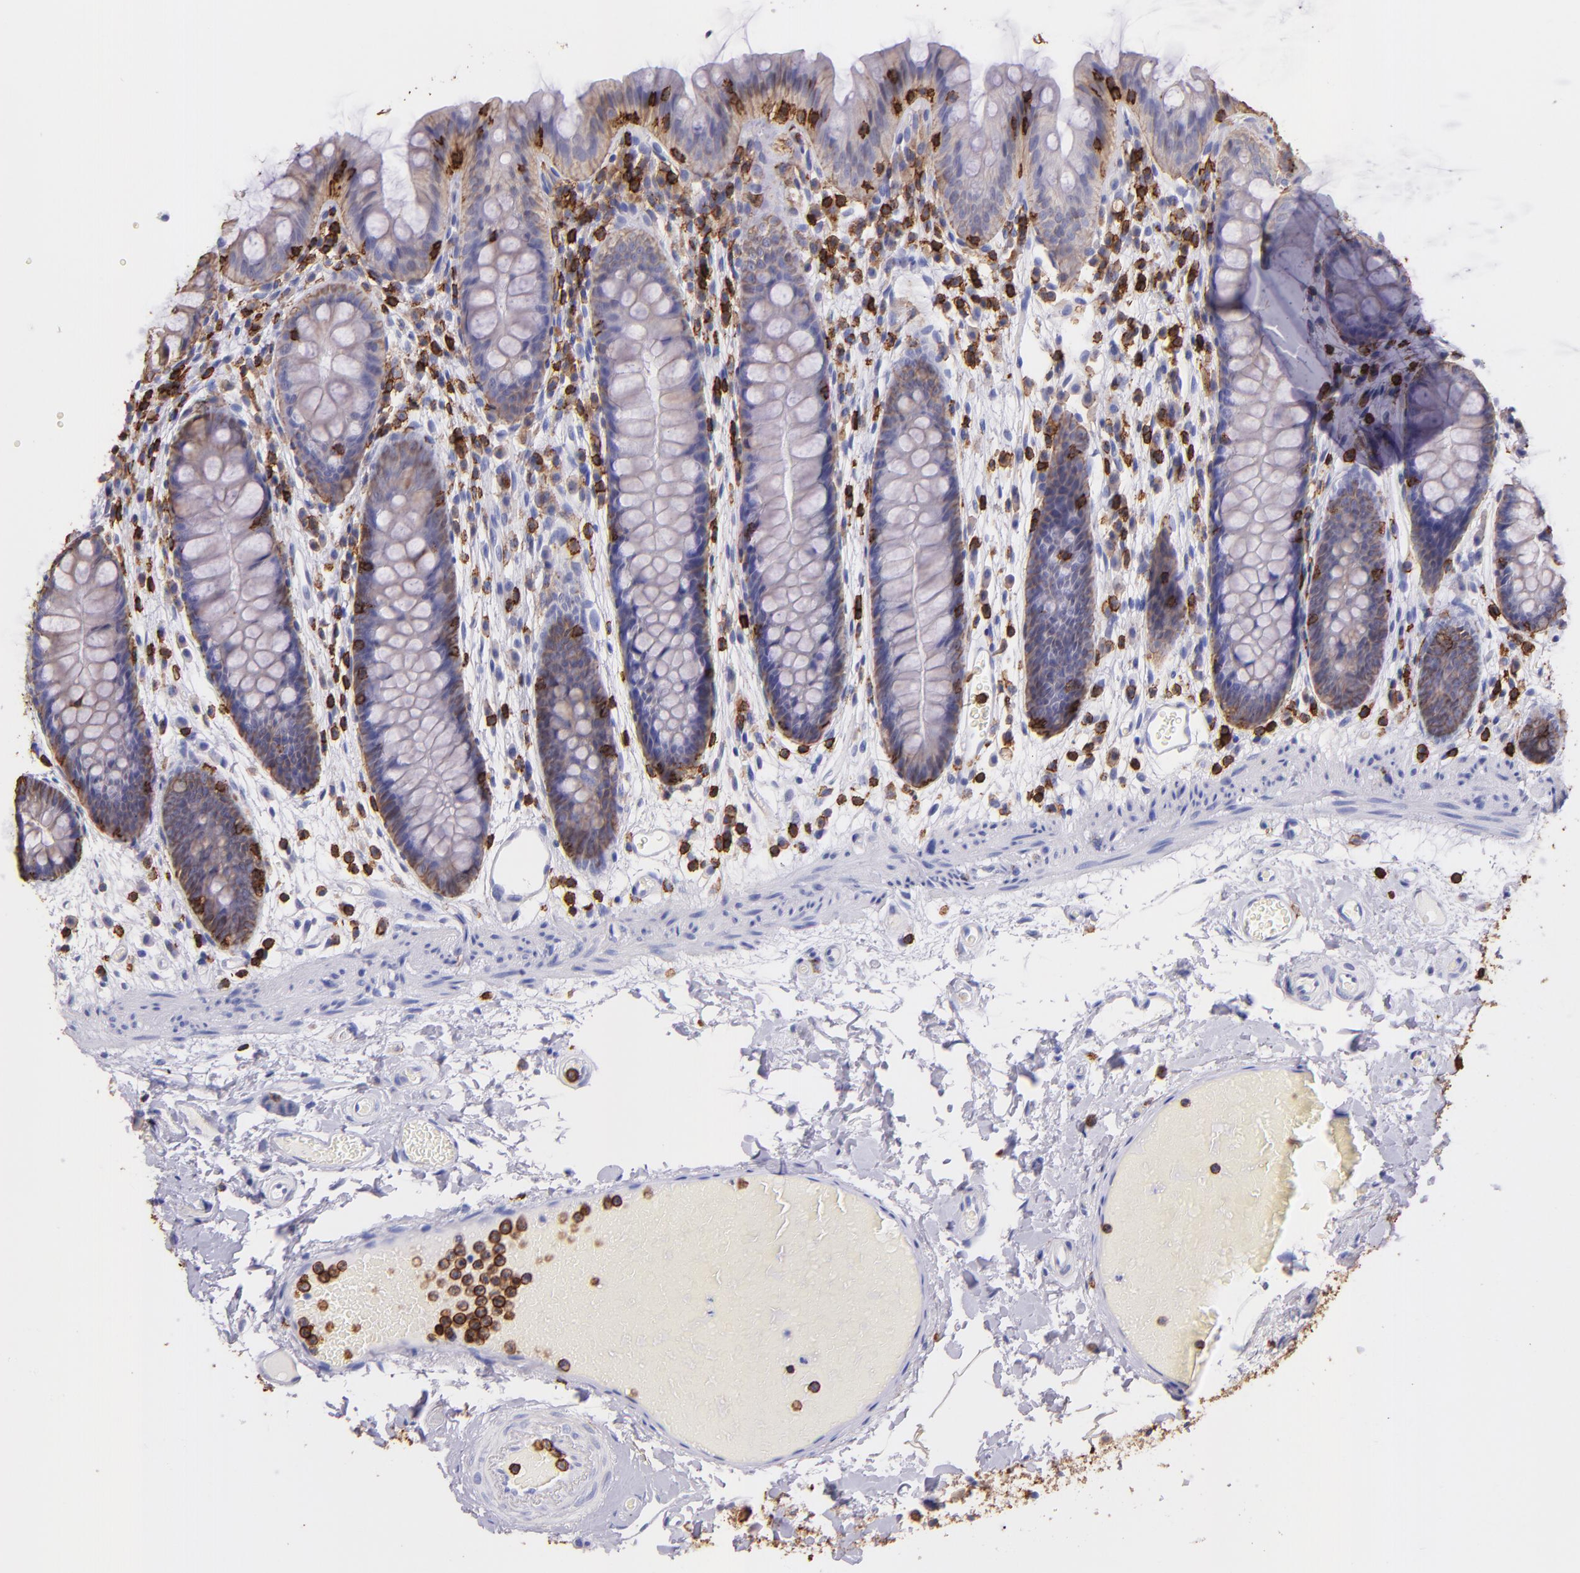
{"staining": {"intensity": "negative", "quantity": "none", "location": "none"}, "tissue": "colon", "cell_type": "Endothelial cells", "image_type": "normal", "snomed": [{"axis": "morphology", "description": "Normal tissue, NOS"}, {"axis": "topography", "description": "Smooth muscle"}, {"axis": "topography", "description": "Colon"}], "caption": "Immunohistochemistry histopathology image of unremarkable colon: human colon stained with DAB shows no significant protein expression in endothelial cells.", "gene": "SPN", "patient": {"sex": "male", "age": 67}}